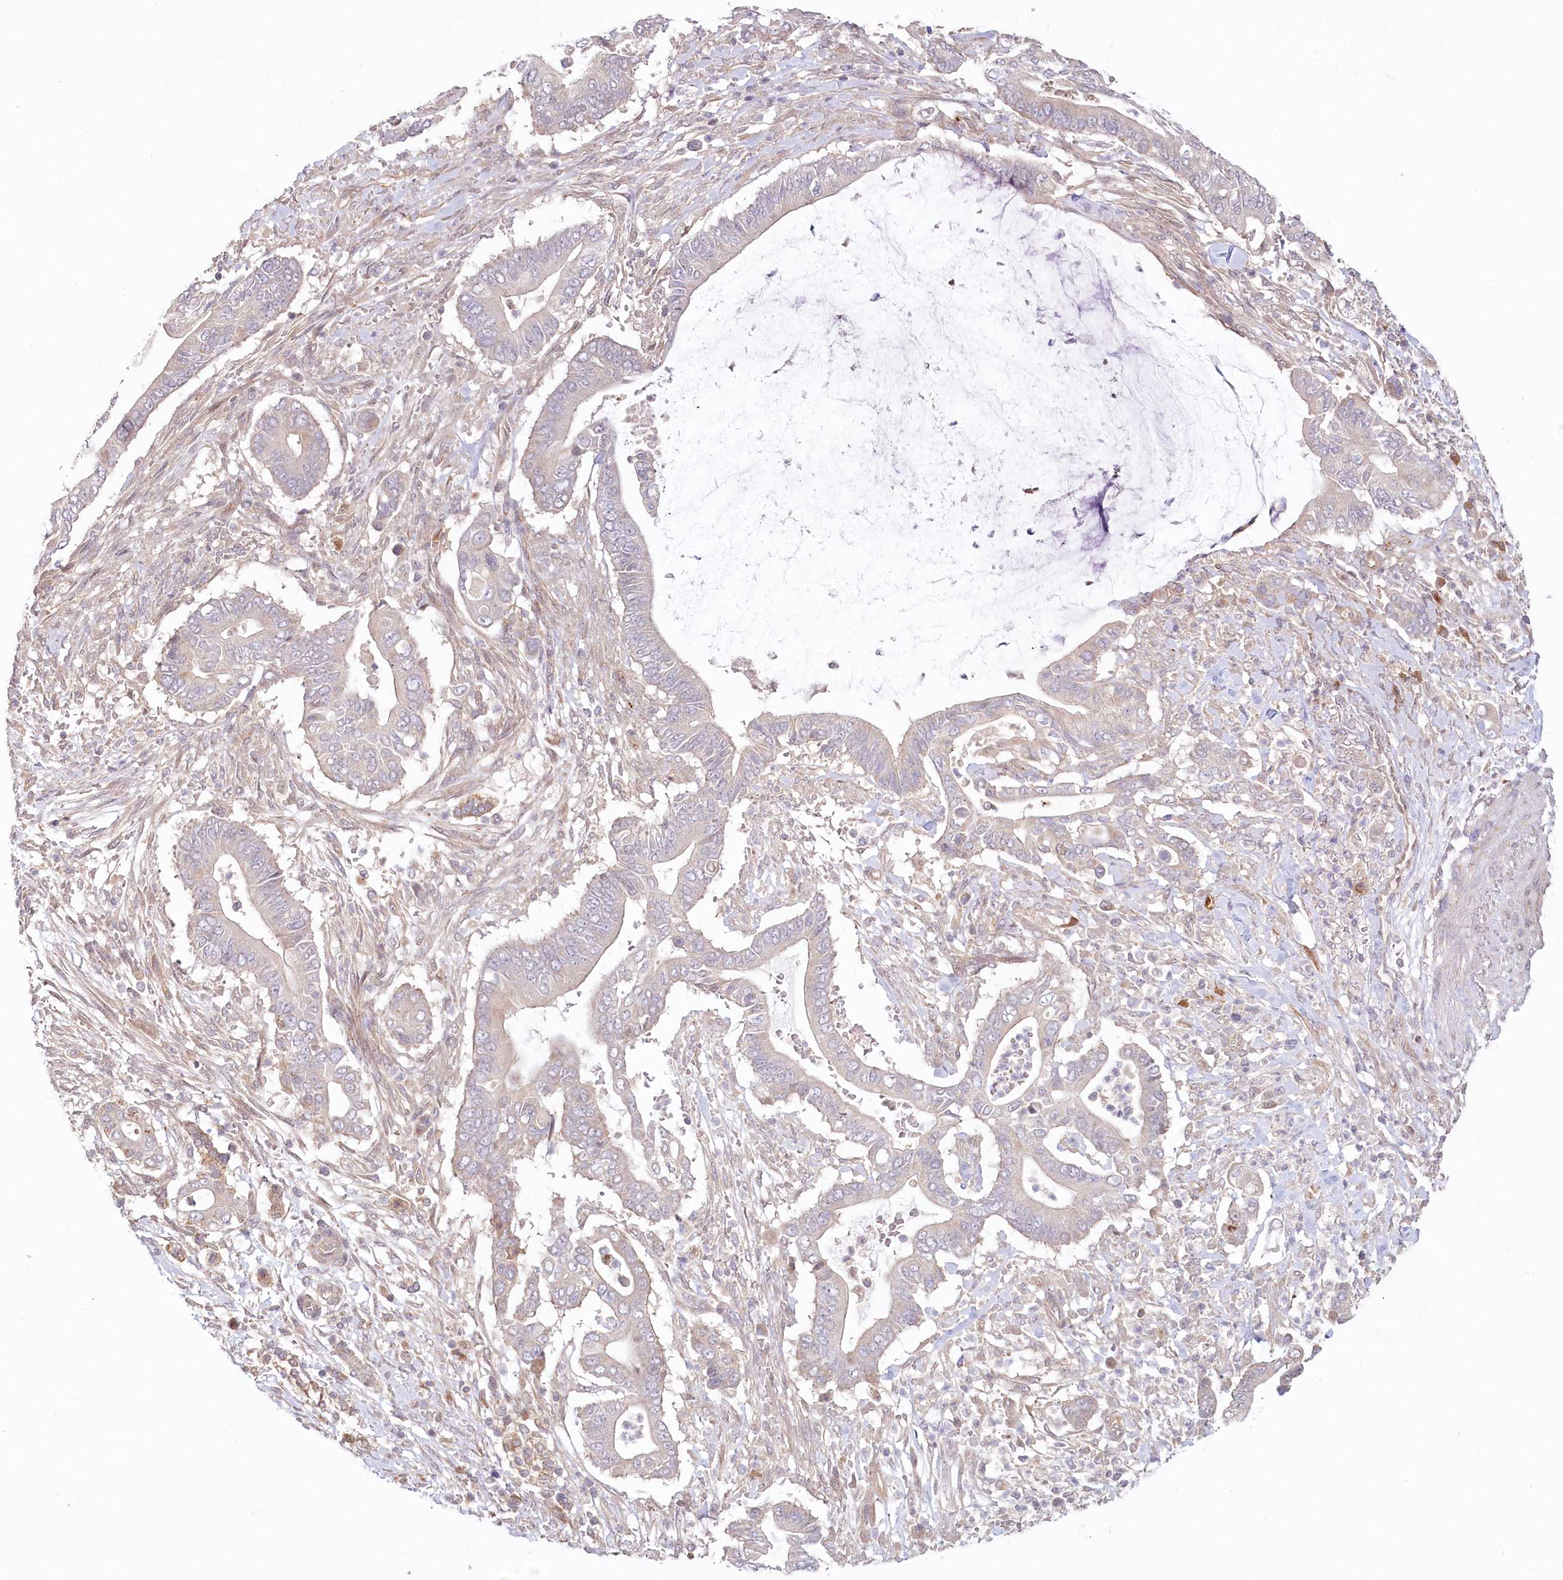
{"staining": {"intensity": "negative", "quantity": "none", "location": "none"}, "tissue": "pancreatic cancer", "cell_type": "Tumor cells", "image_type": "cancer", "snomed": [{"axis": "morphology", "description": "Adenocarcinoma, NOS"}, {"axis": "topography", "description": "Pancreas"}], "caption": "Histopathology image shows no protein positivity in tumor cells of adenocarcinoma (pancreatic) tissue.", "gene": "CEP70", "patient": {"sex": "male", "age": 68}}